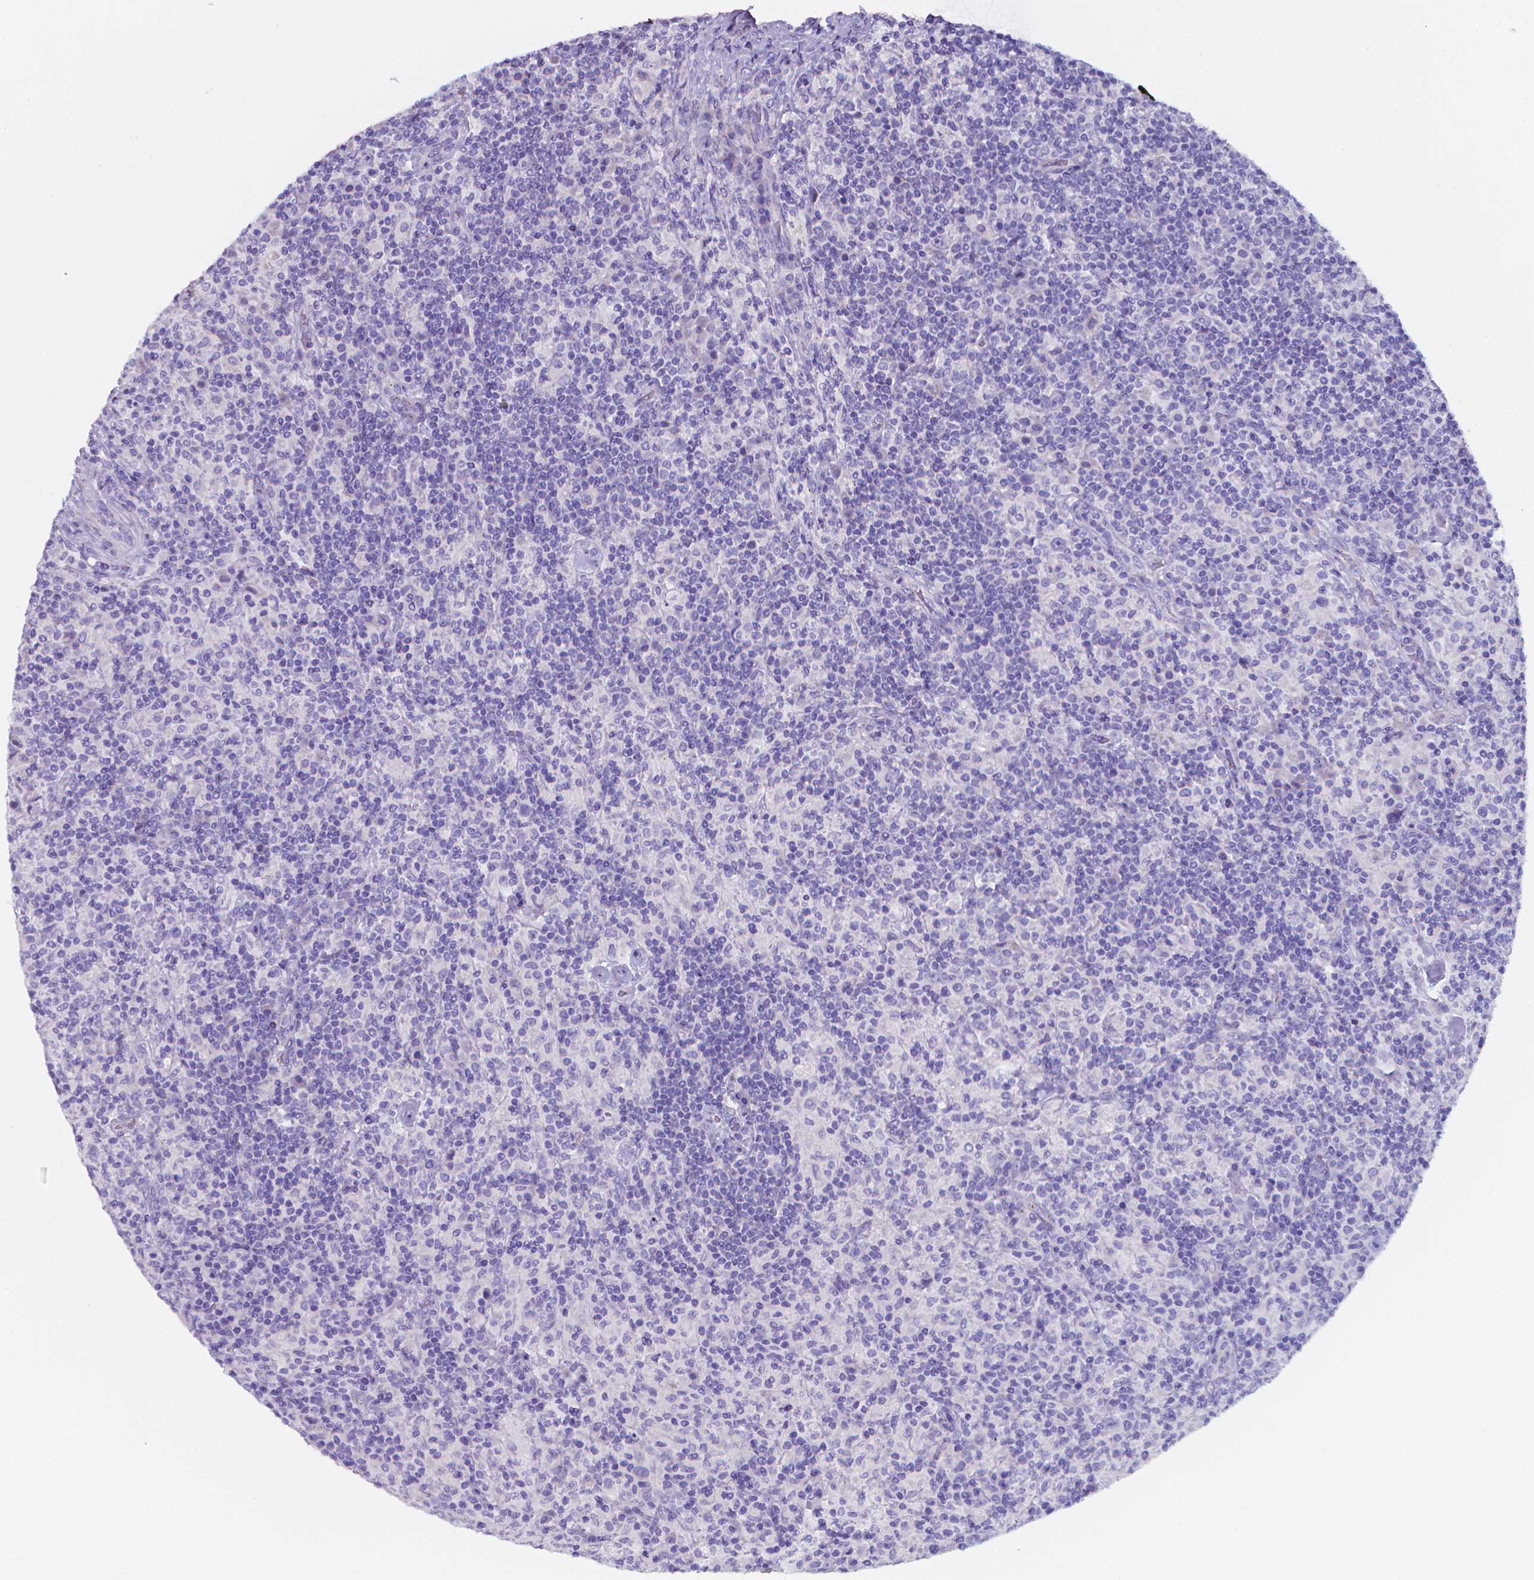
{"staining": {"intensity": "negative", "quantity": "none", "location": "none"}, "tissue": "lymphoma", "cell_type": "Tumor cells", "image_type": "cancer", "snomed": [{"axis": "morphology", "description": "Hodgkin's disease, NOS"}, {"axis": "topography", "description": "Lymph node"}], "caption": "Tumor cells are negative for brown protein staining in lymphoma.", "gene": "LRRC73", "patient": {"sex": "male", "age": 70}}